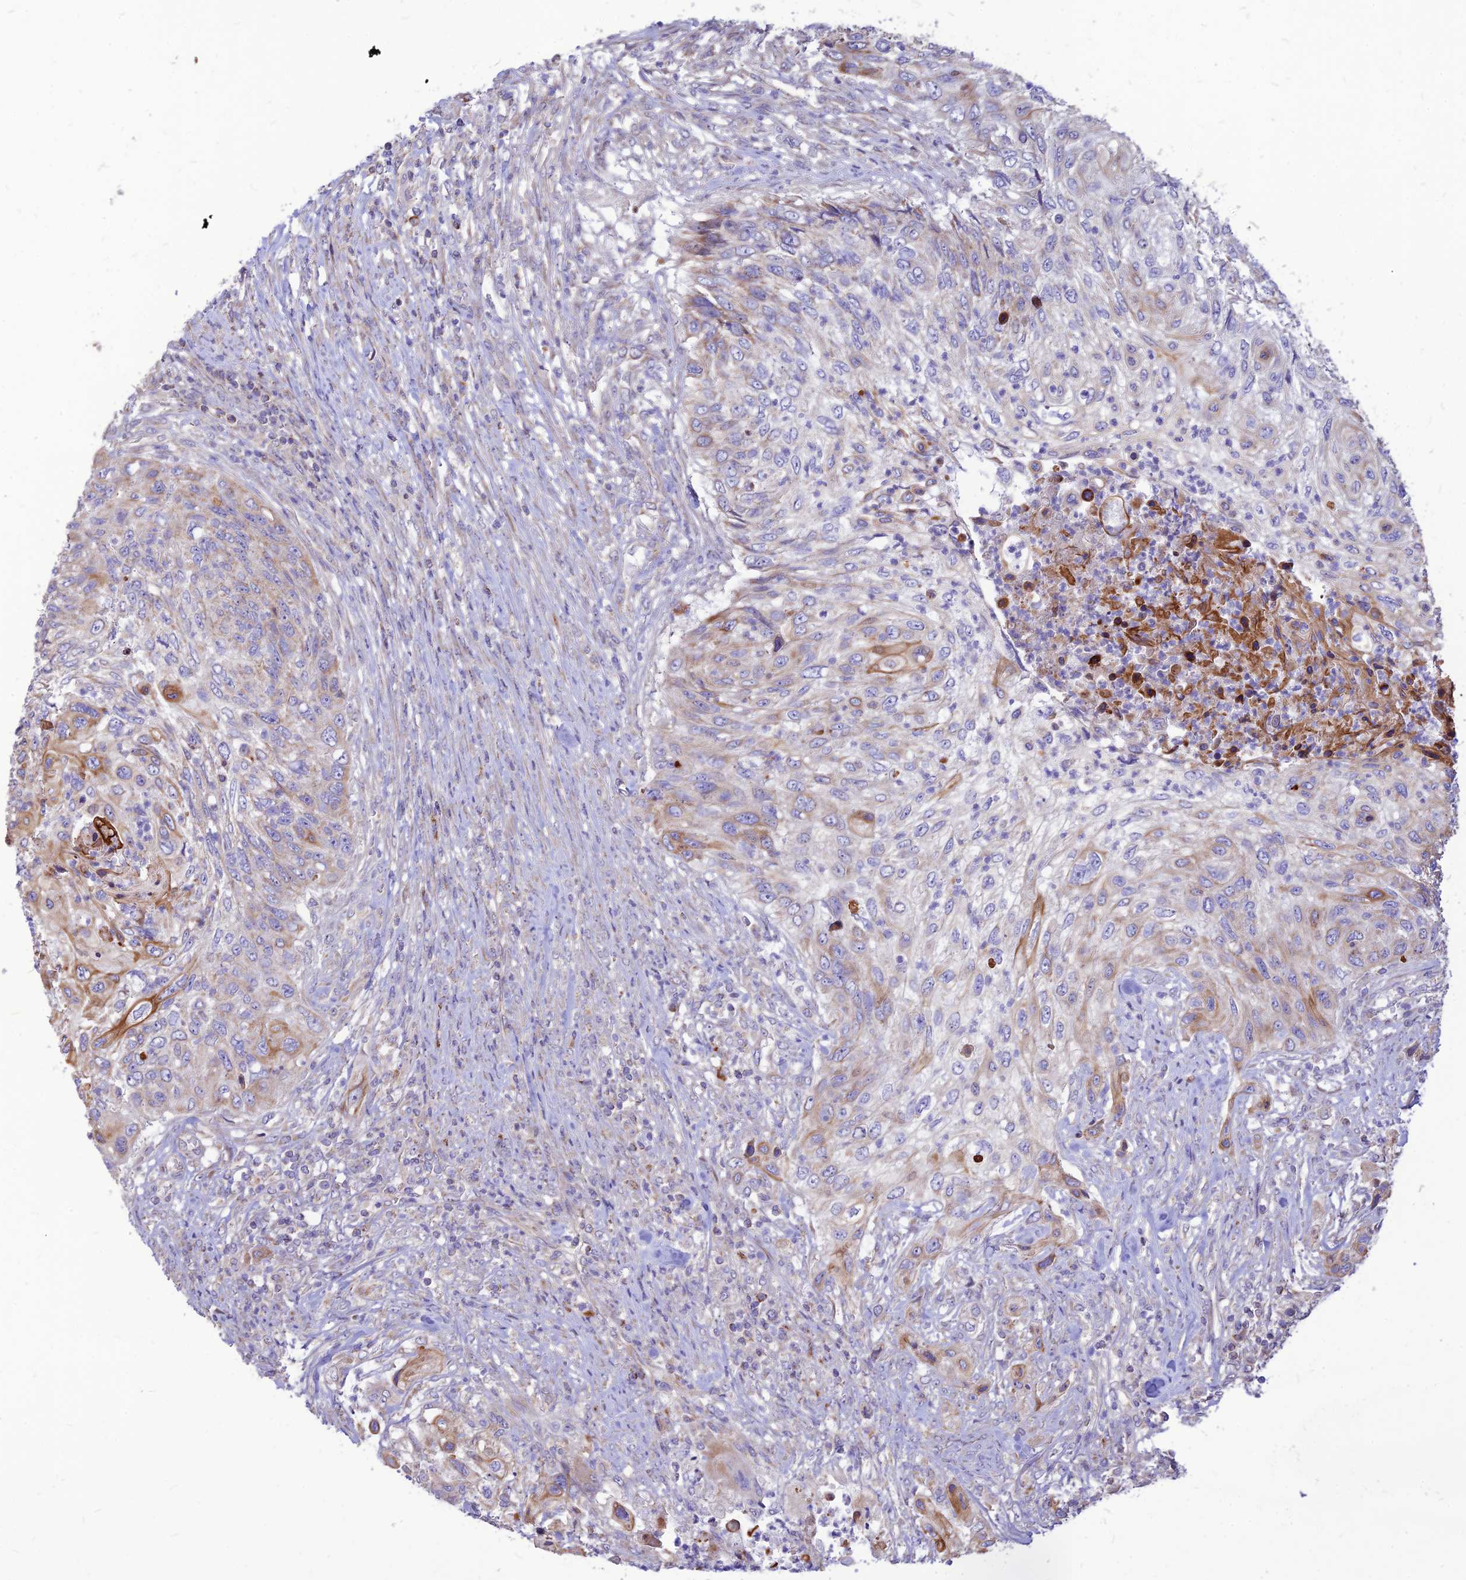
{"staining": {"intensity": "moderate", "quantity": "<25%", "location": "cytoplasmic/membranous"}, "tissue": "urothelial cancer", "cell_type": "Tumor cells", "image_type": "cancer", "snomed": [{"axis": "morphology", "description": "Urothelial carcinoma, High grade"}, {"axis": "topography", "description": "Urinary bladder"}], "caption": "DAB (3,3'-diaminobenzidine) immunohistochemical staining of human urothelial cancer shows moderate cytoplasmic/membranous protein positivity in approximately <25% of tumor cells. Using DAB (brown) and hematoxylin (blue) stains, captured at high magnification using brightfield microscopy.", "gene": "ECI1", "patient": {"sex": "female", "age": 60}}